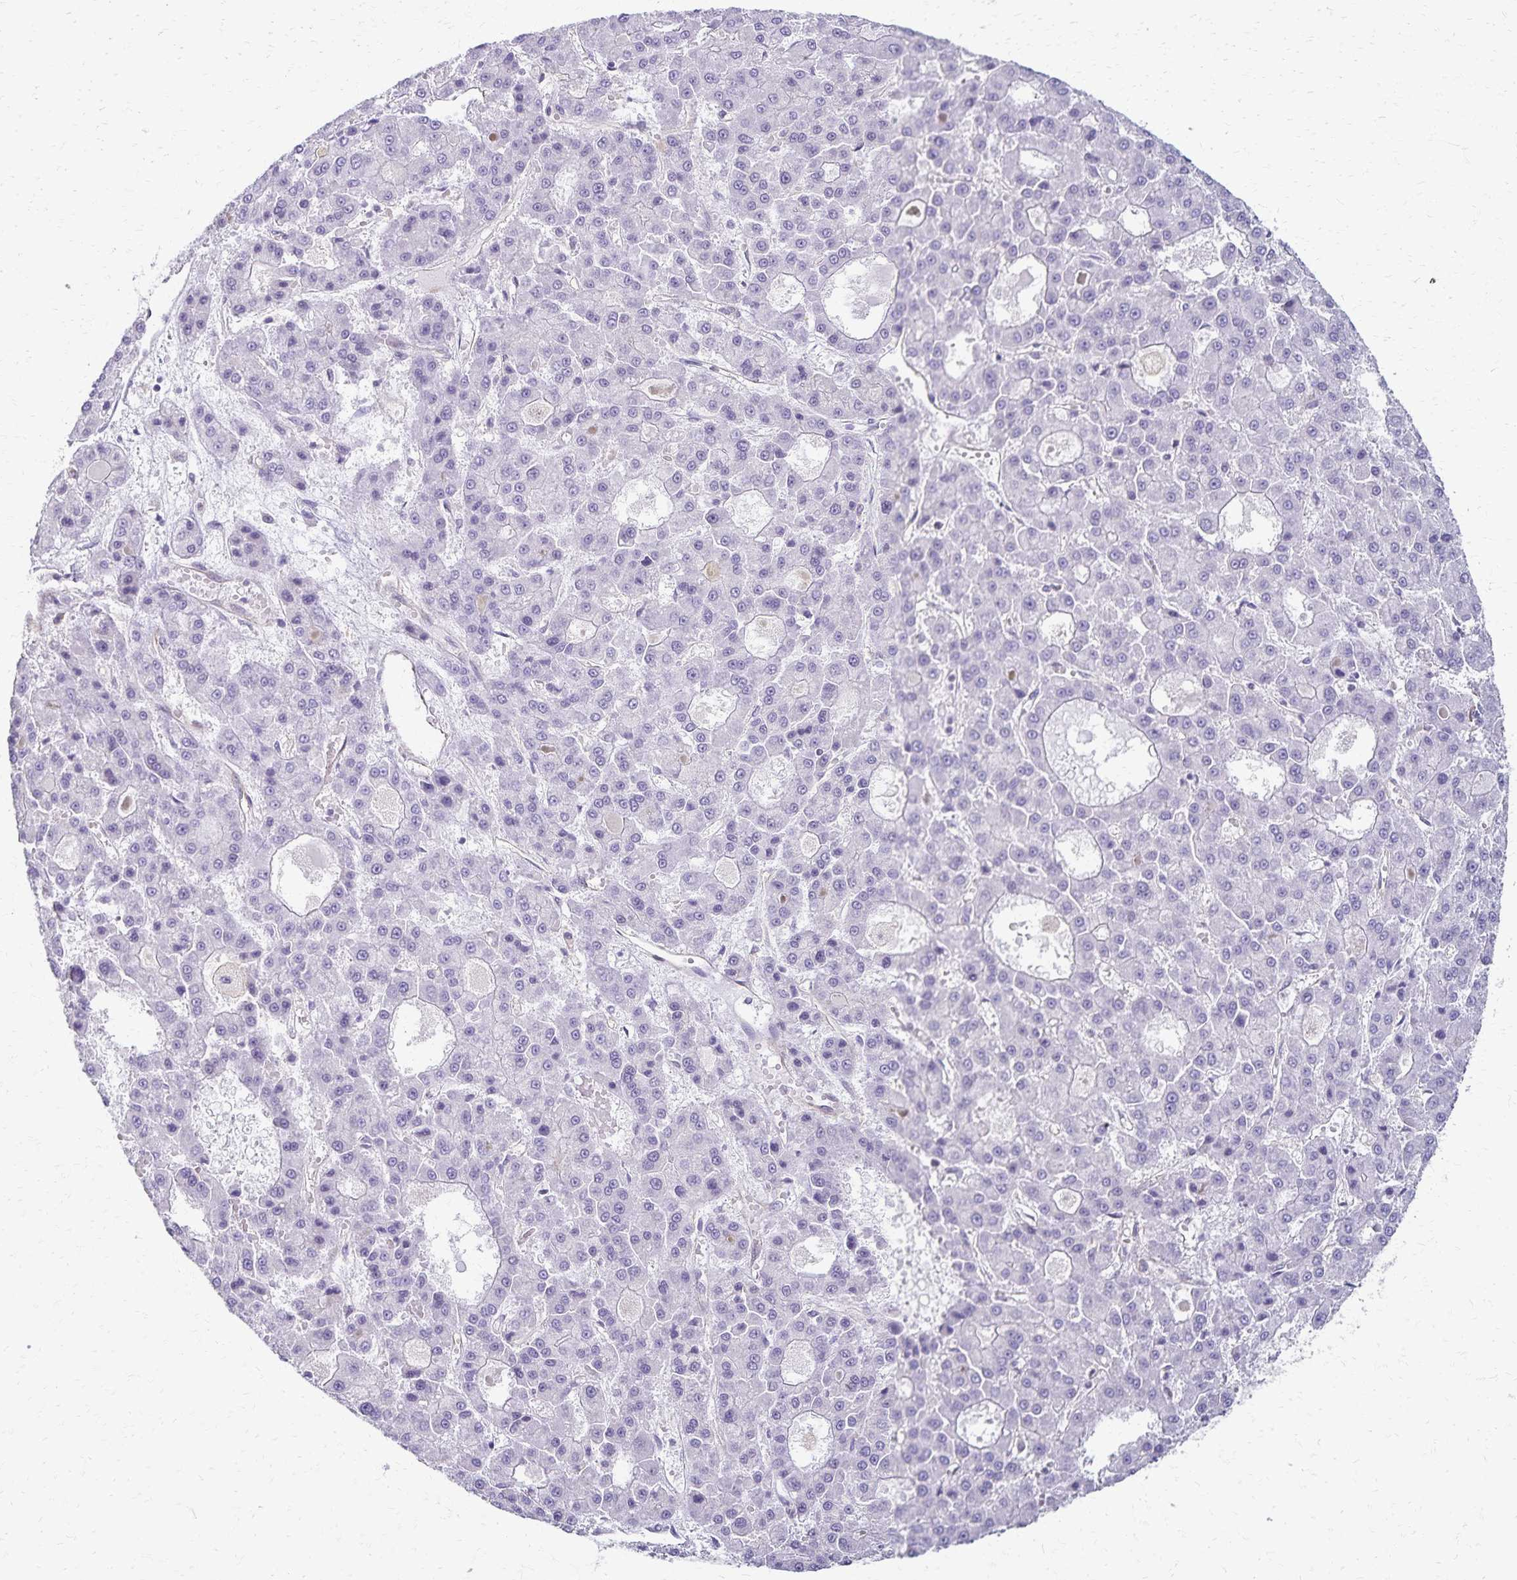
{"staining": {"intensity": "negative", "quantity": "none", "location": "none"}, "tissue": "liver cancer", "cell_type": "Tumor cells", "image_type": "cancer", "snomed": [{"axis": "morphology", "description": "Carcinoma, Hepatocellular, NOS"}, {"axis": "topography", "description": "Liver"}], "caption": "Immunohistochemistry micrograph of neoplastic tissue: liver cancer (hepatocellular carcinoma) stained with DAB (3,3'-diaminobenzidine) reveals no significant protein positivity in tumor cells.", "gene": "KISS1", "patient": {"sex": "male", "age": 70}}